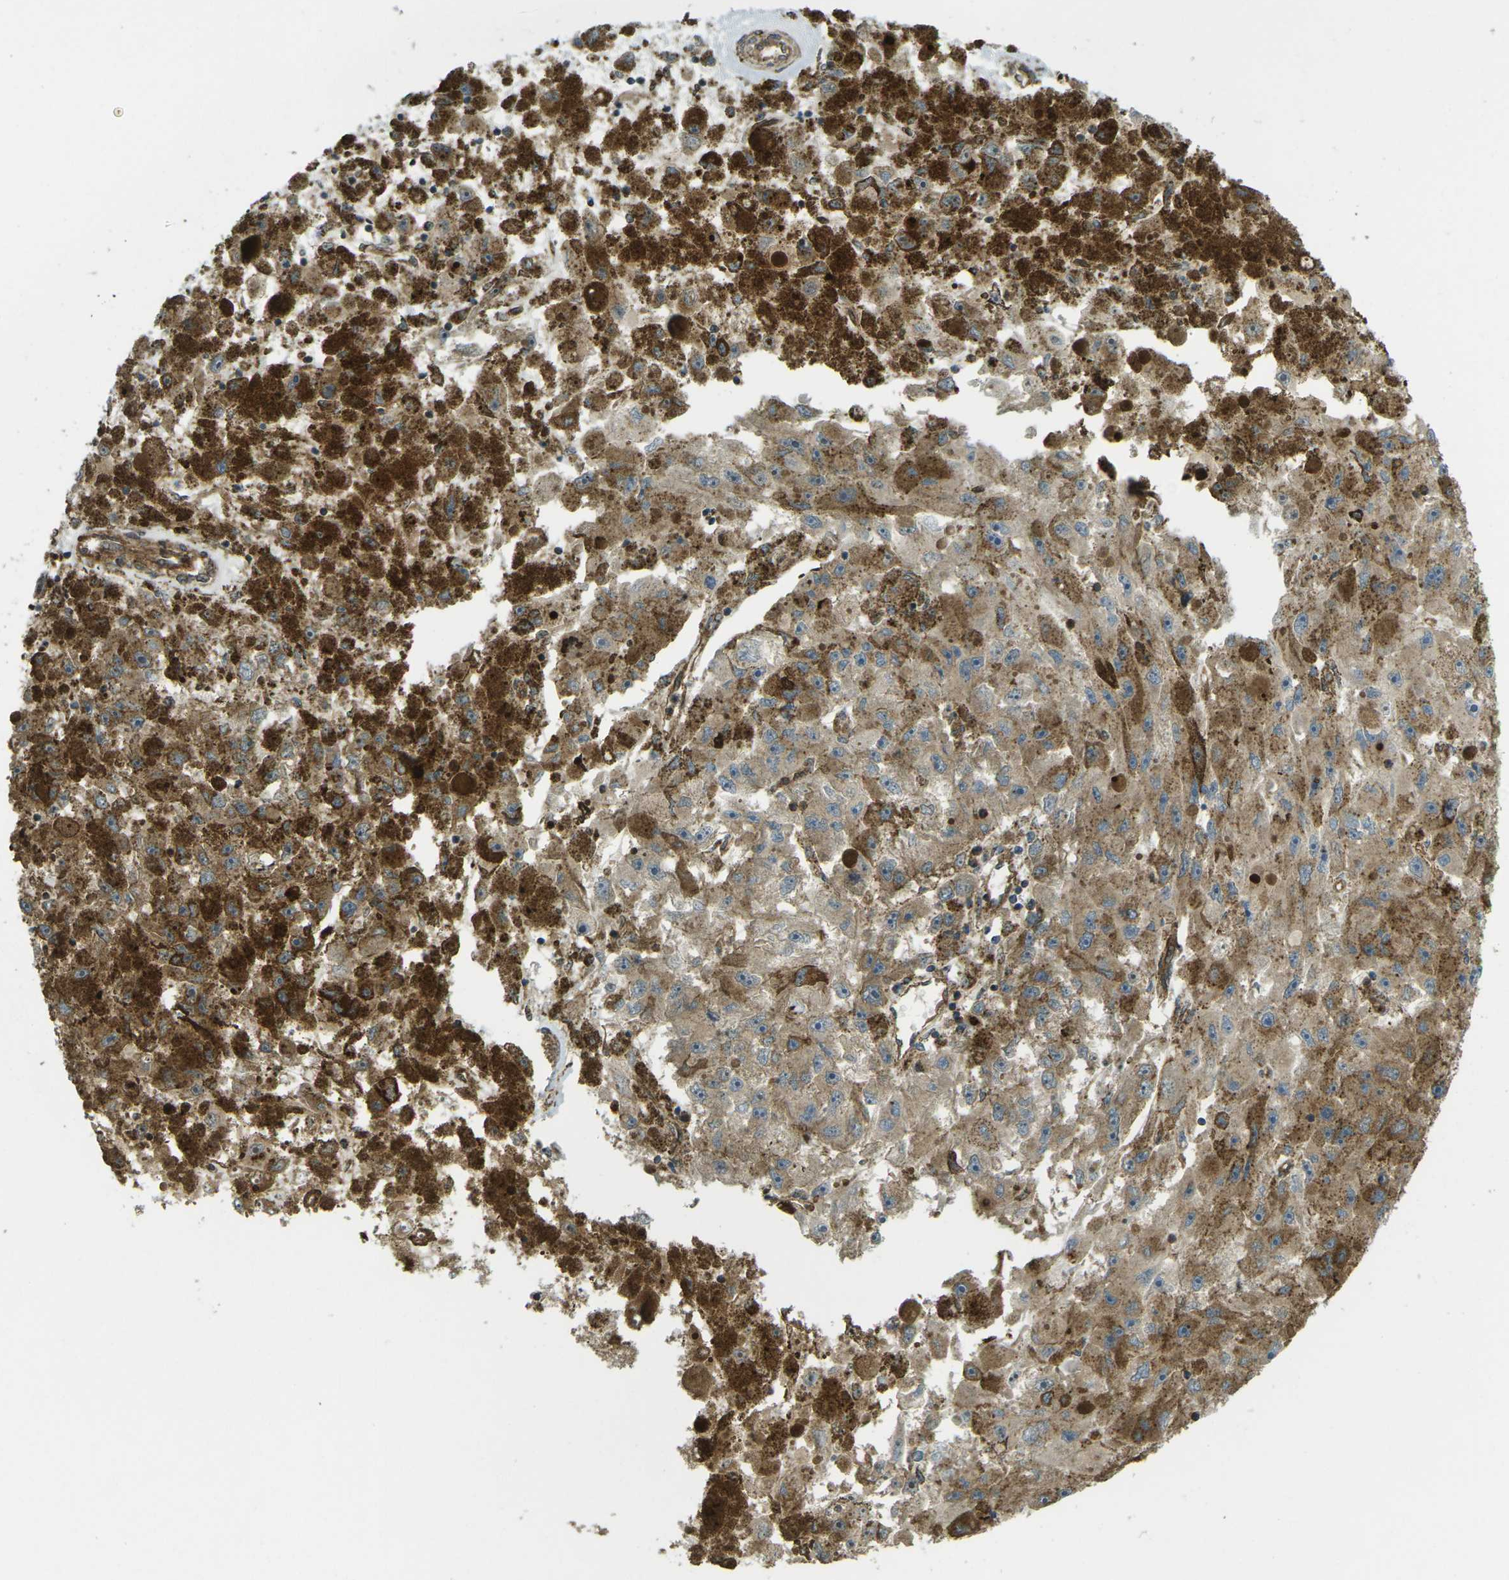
{"staining": {"intensity": "moderate", "quantity": ">75%", "location": "cytoplasmic/membranous"}, "tissue": "melanoma", "cell_type": "Tumor cells", "image_type": "cancer", "snomed": [{"axis": "morphology", "description": "Malignant melanoma, NOS"}, {"axis": "topography", "description": "Skin"}], "caption": "Protein expression analysis of melanoma displays moderate cytoplasmic/membranous staining in about >75% of tumor cells.", "gene": "CHMP3", "patient": {"sex": "female", "age": 104}}